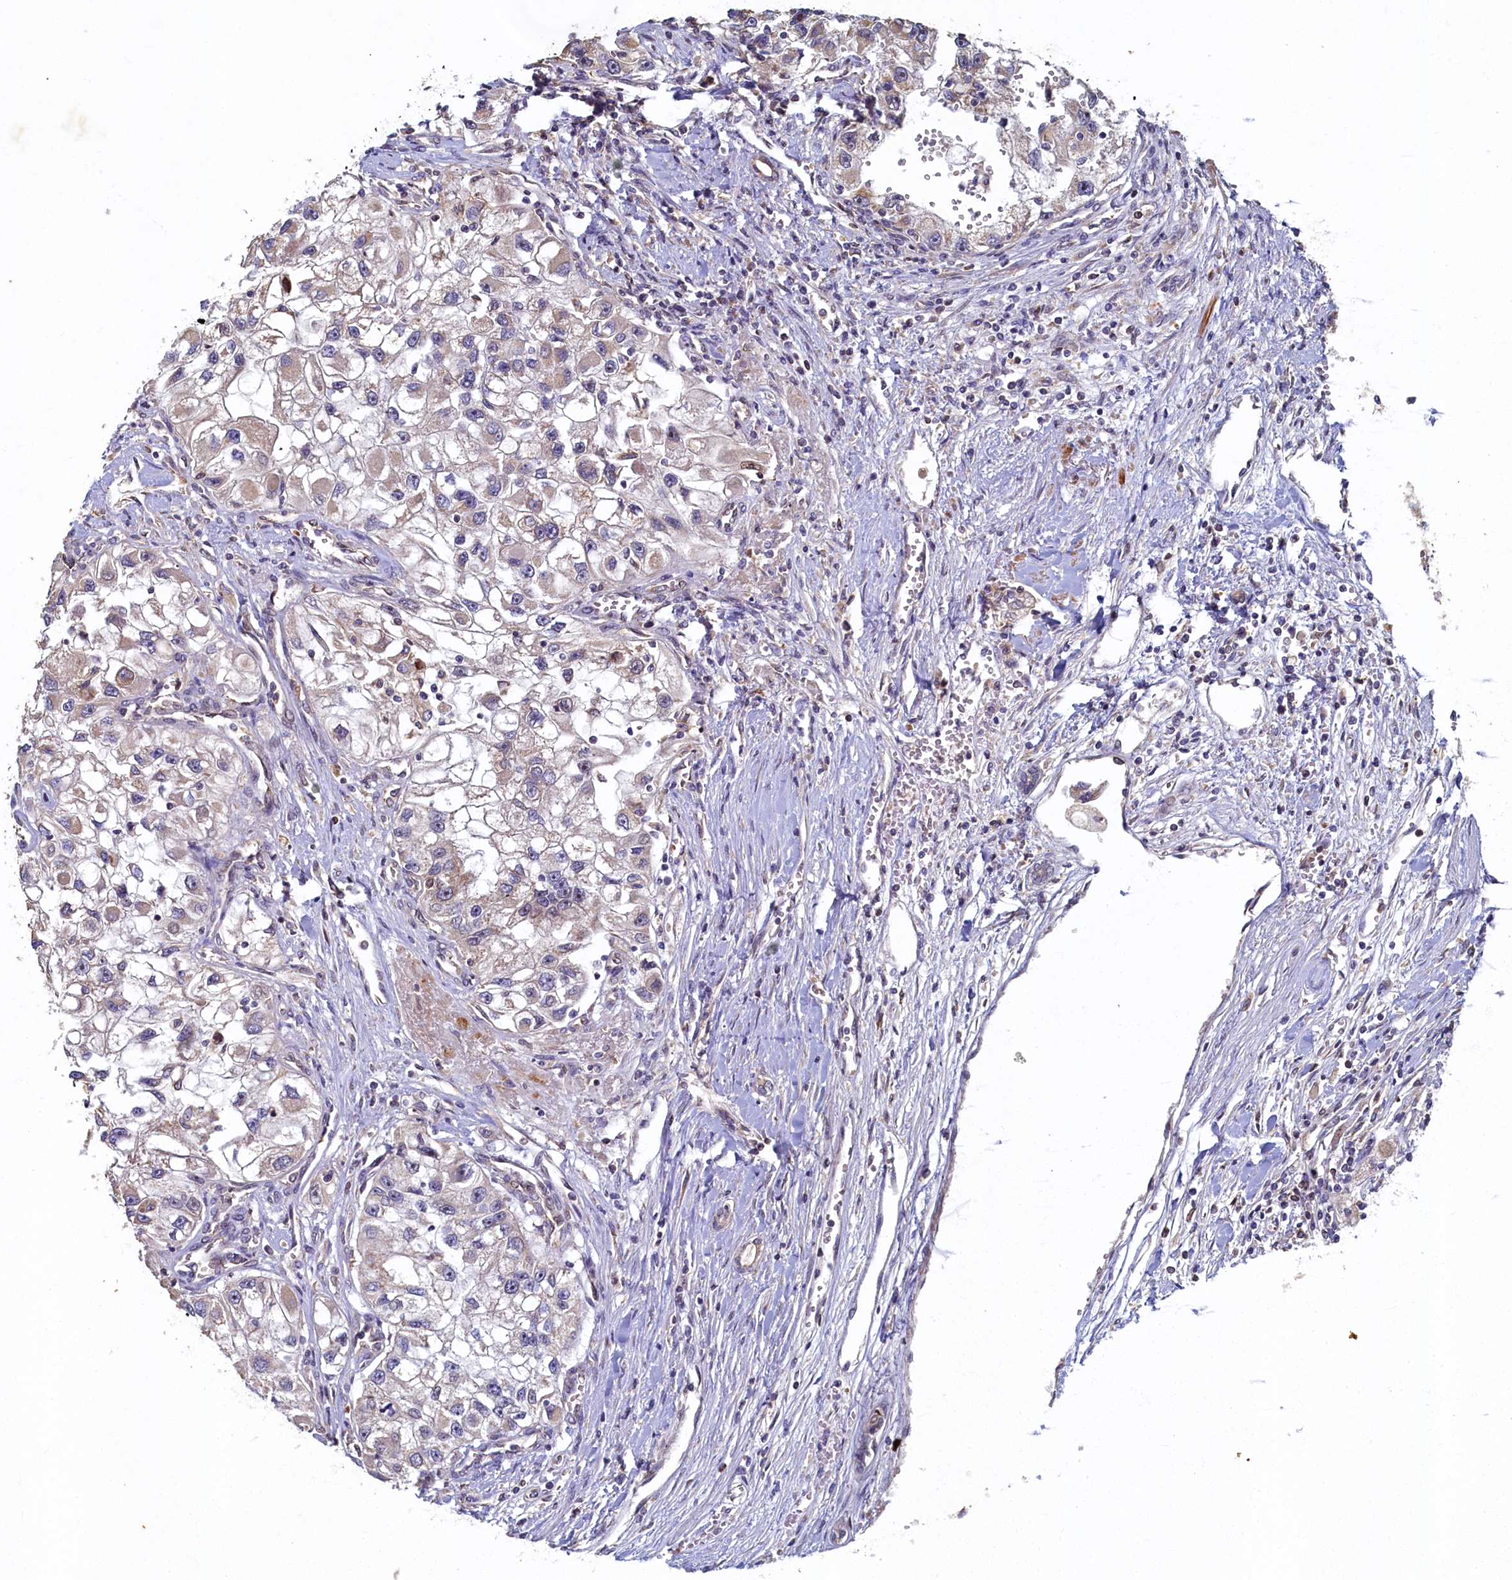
{"staining": {"intensity": "weak", "quantity": "25%-75%", "location": "cytoplasmic/membranous"}, "tissue": "renal cancer", "cell_type": "Tumor cells", "image_type": "cancer", "snomed": [{"axis": "morphology", "description": "Adenocarcinoma, NOS"}, {"axis": "topography", "description": "Kidney"}], "caption": "High-magnification brightfield microscopy of adenocarcinoma (renal) stained with DAB (3,3'-diaminobenzidine) (brown) and counterstained with hematoxylin (blue). tumor cells exhibit weak cytoplasmic/membranous staining is present in approximately25%-75% of cells. The staining was performed using DAB (3,3'-diaminobenzidine), with brown indicating positive protein expression. Nuclei are stained blue with hematoxylin.", "gene": "CEP20", "patient": {"sex": "male", "age": 63}}